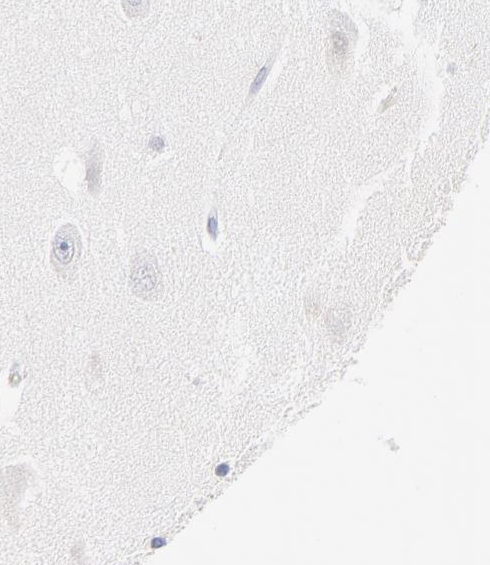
{"staining": {"intensity": "negative", "quantity": "none", "location": "none"}, "tissue": "hippocampus", "cell_type": "Glial cells", "image_type": "normal", "snomed": [{"axis": "morphology", "description": "Normal tissue, NOS"}, {"axis": "topography", "description": "Hippocampus"}], "caption": "This image is of benign hippocampus stained with IHC to label a protein in brown with the nuclei are counter-stained blue. There is no positivity in glial cells.", "gene": "ORC2", "patient": {"sex": "female", "age": 54}}